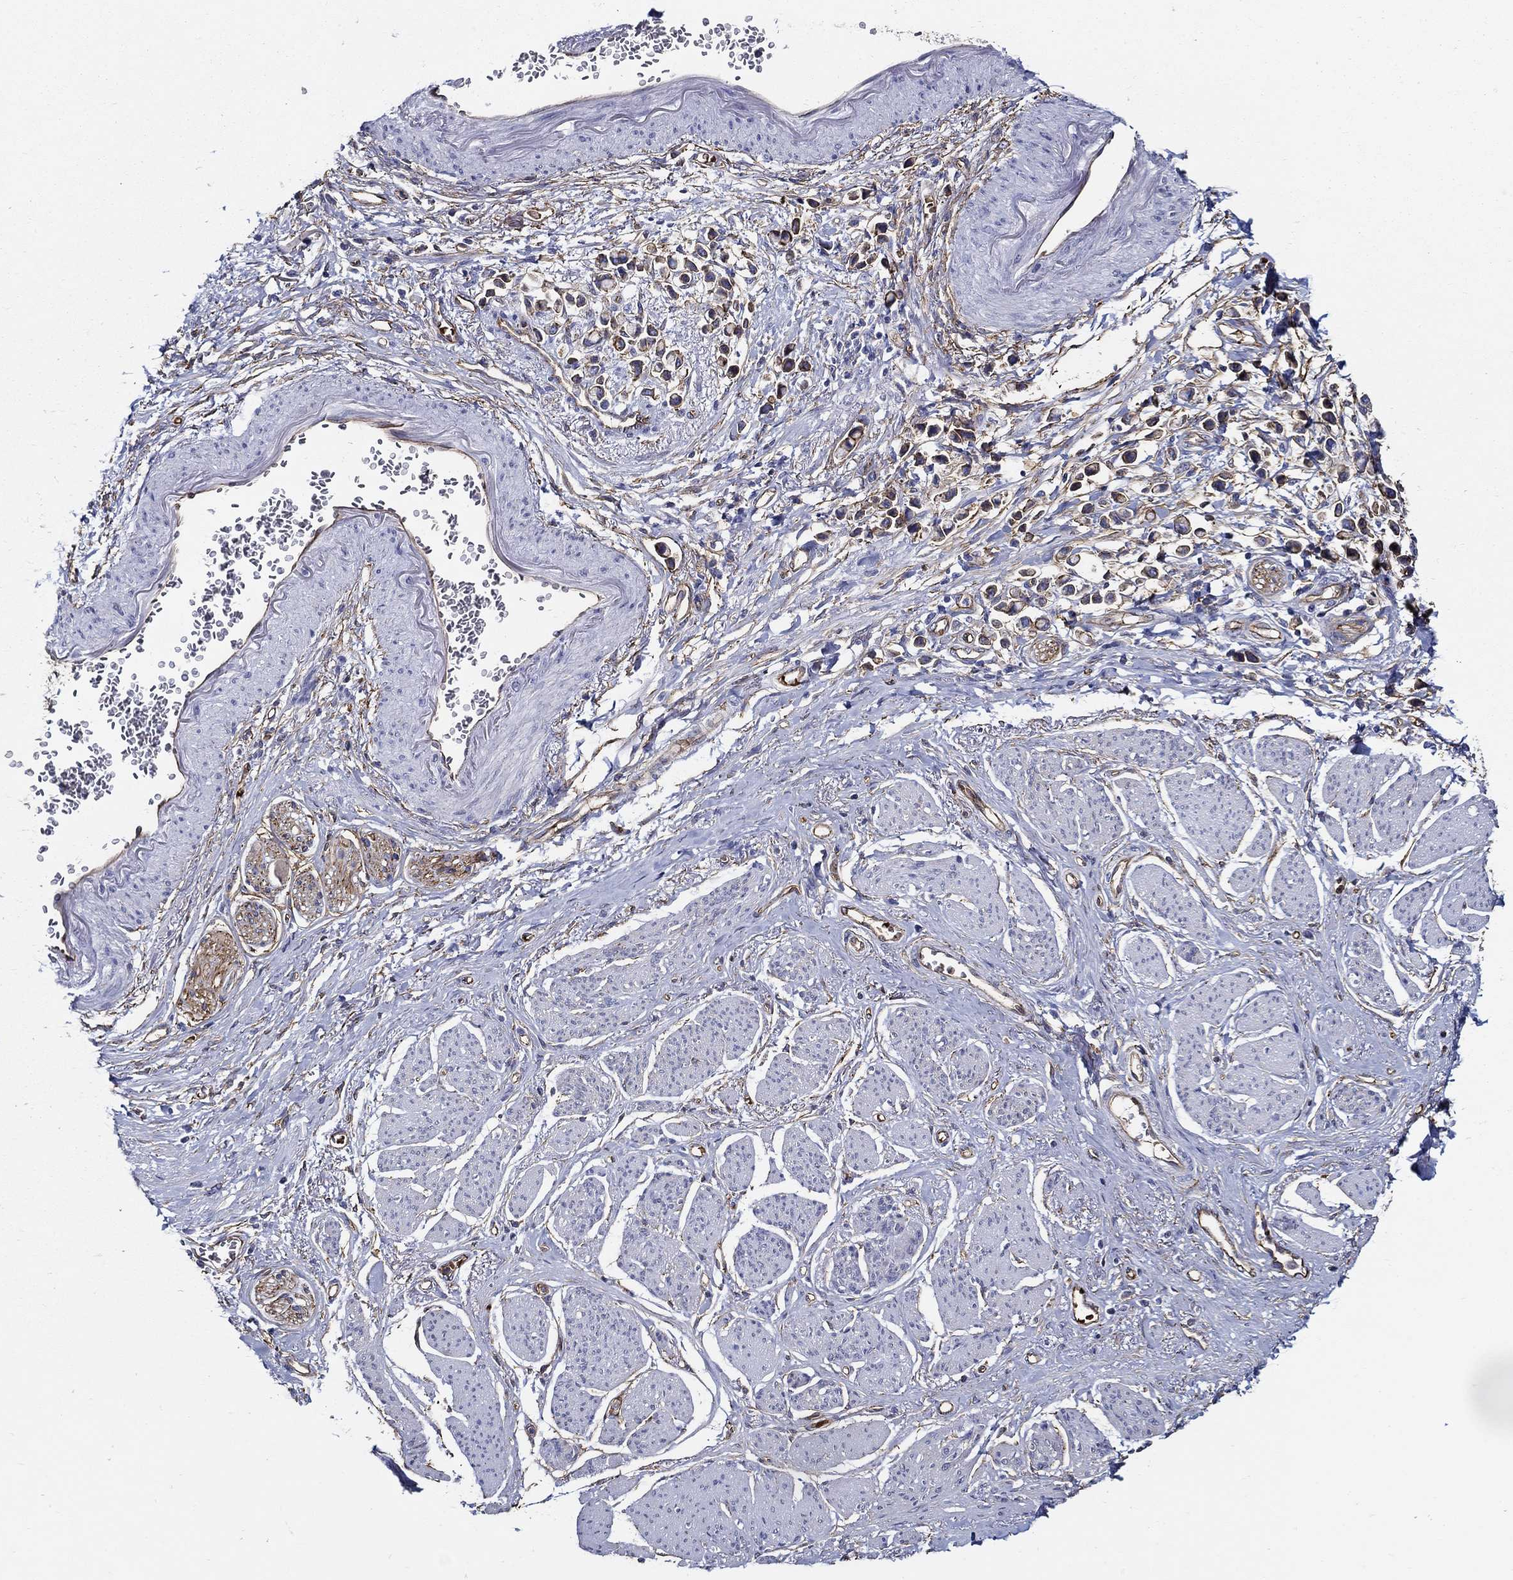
{"staining": {"intensity": "strong", "quantity": "<25%", "location": "cytoplasmic/membranous"}, "tissue": "stomach cancer", "cell_type": "Tumor cells", "image_type": "cancer", "snomed": [{"axis": "morphology", "description": "Adenocarcinoma, NOS"}, {"axis": "topography", "description": "Stomach"}], "caption": "The photomicrograph shows a brown stain indicating the presence of a protein in the cytoplasmic/membranous of tumor cells in stomach cancer.", "gene": "APBB3", "patient": {"sex": "female", "age": 81}}